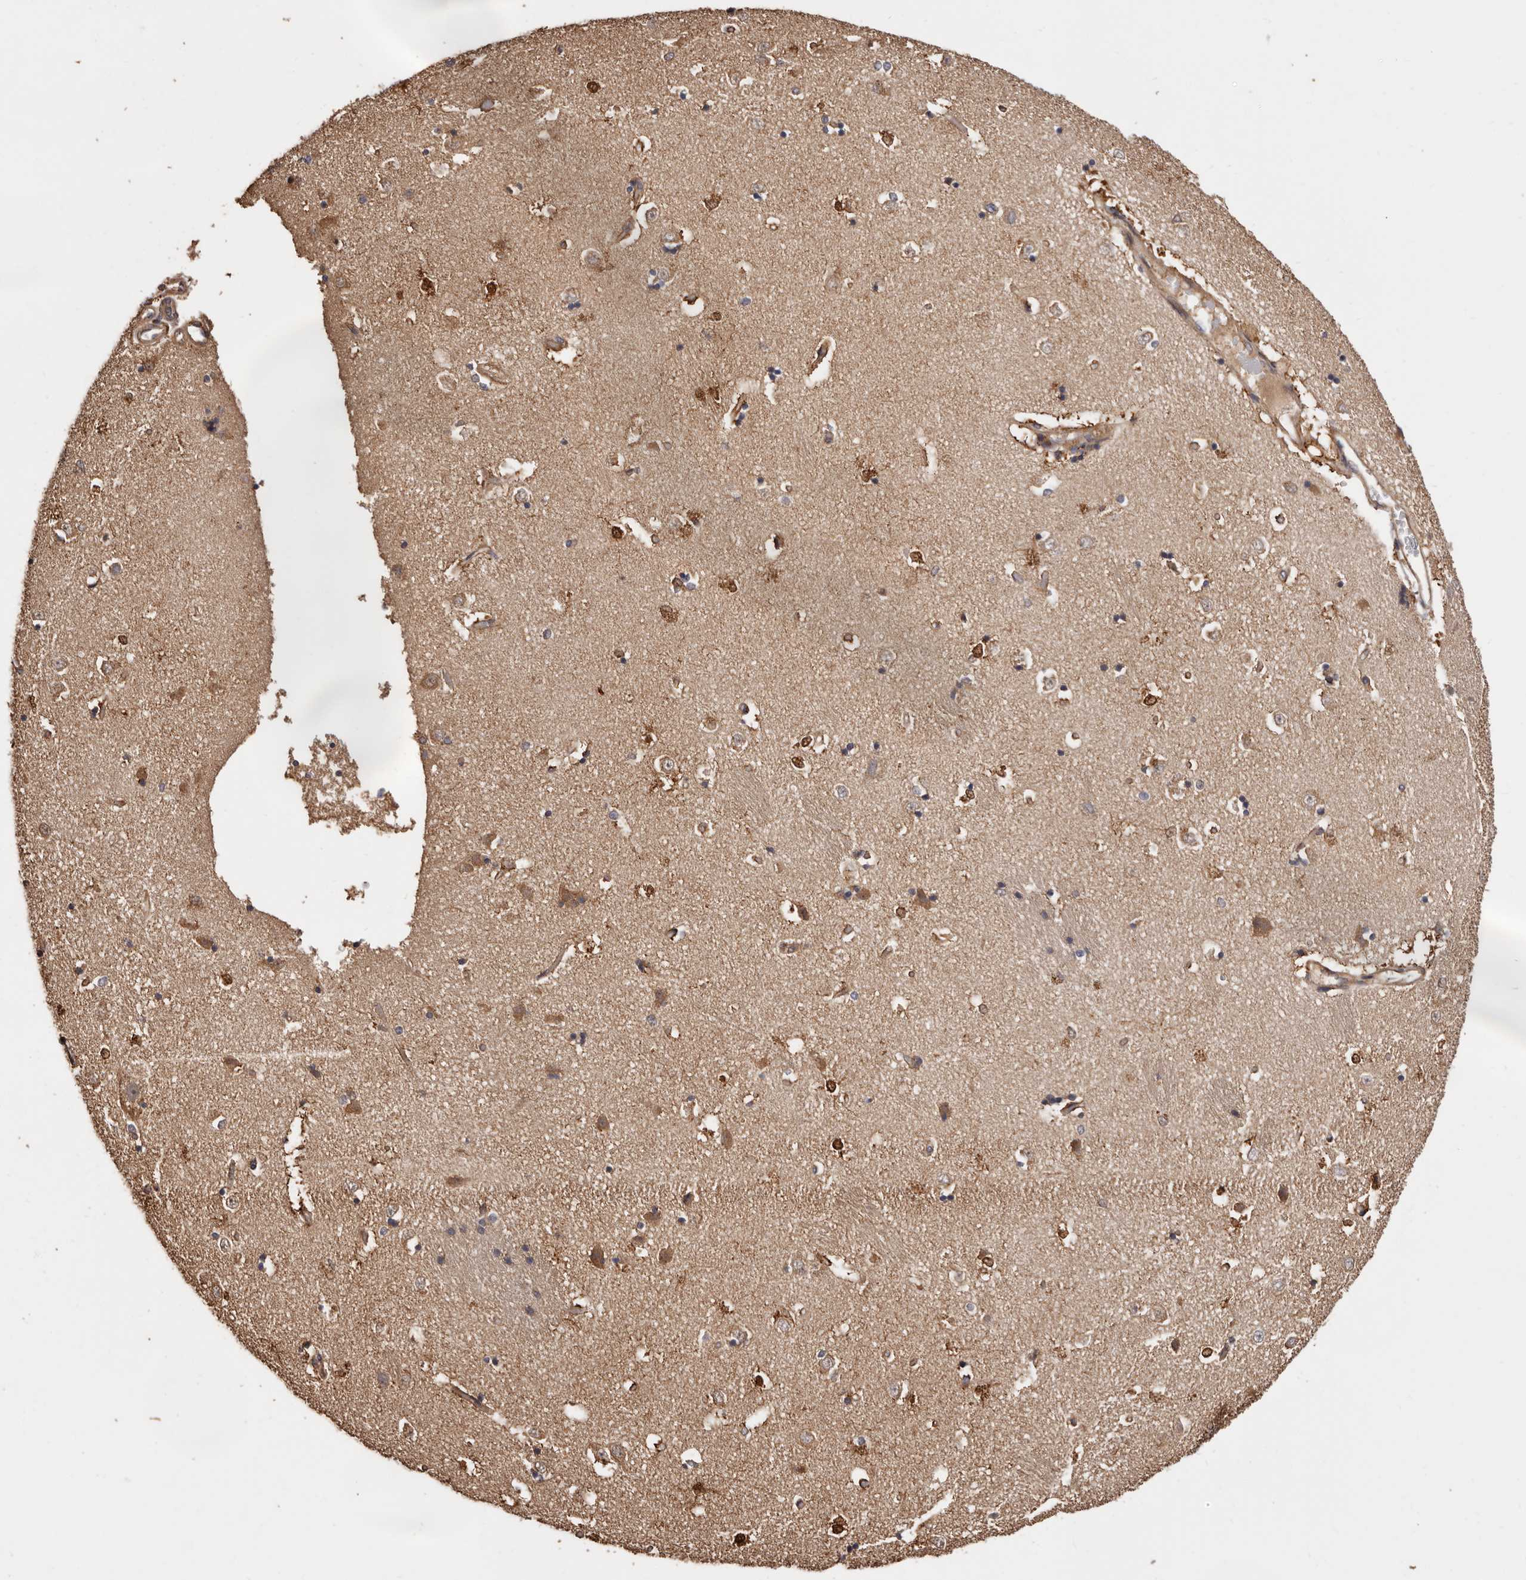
{"staining": {"intensity": "moderate", "quantity": "25%-75%", "location": "cytoplasmic/membranous,nuclear"}, "tissue": "caudate", "cell_type": "Glial cells", "image_type": "normal", "snomed": [{"axis": "morphology", "description": "Normal tissue, NOS"}, {"axis": "topography", "description": "Lateral ventricle wall"}], "caption": "IHC (DAB (3,3'-diaminobenzidine)) staining of unremarkable caudate demonstrates moderate cytoplasmic/membranous,nuclear protein positivity in about 25%-75% of glial cells.", "gene": "COQ8B", "patient": {"sex": "male", "age": 45}}